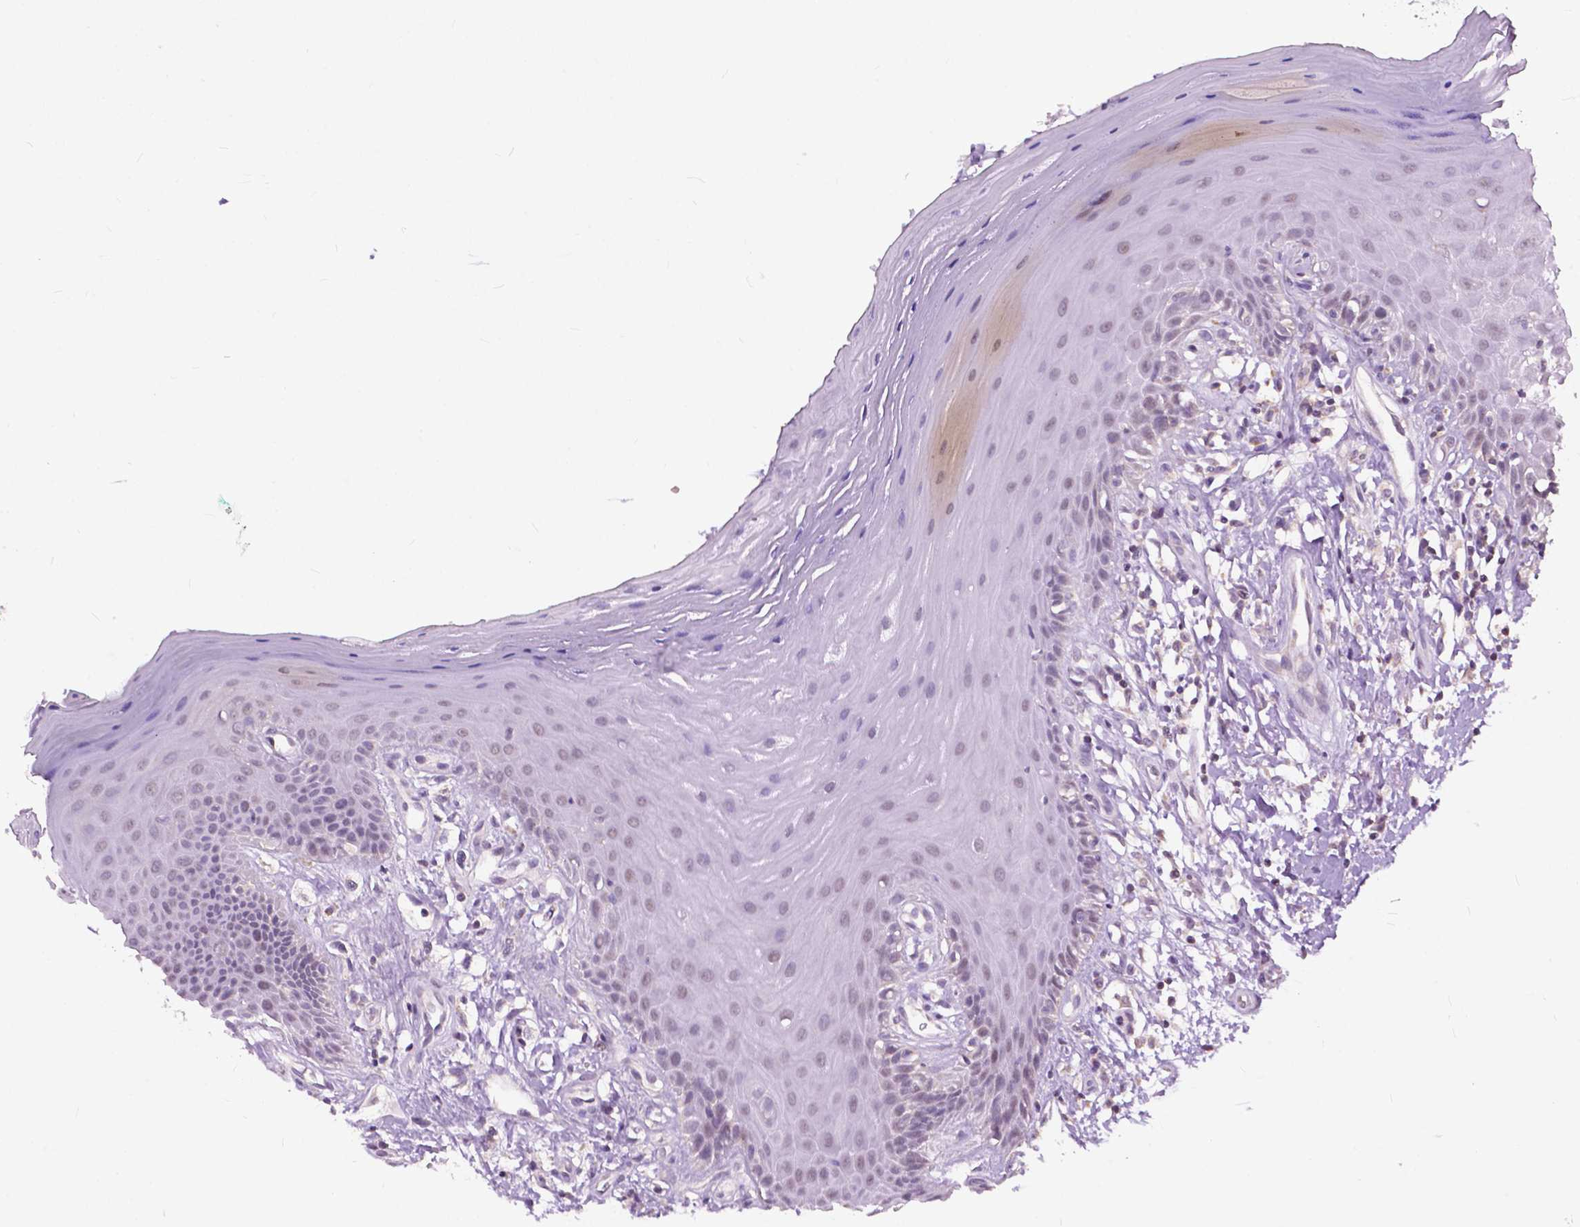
{"staining": {"intensity": "weak", "quantity": "<25%", "location": "cytoplasmic/membranous,nuclear"}, "tissue": "oral mucosa", "cell_type": "Squamous epithelial cells", "image_type": "normal", "snomed": [{"axis": "morphology", "description": "Normal tissue, NOS"}, {"axis": "morphology", "description": "Normal morphology"}, {"axis": "topography", "description": "Oral tissue"}], "caption": "This is a histopathology image of immunohistochemistry (IHC) staining of normal oral mucosa, which shows no positivity in squamous epithelial cells. (DAB (3,3'-diaminobenzidine) immunohistochemistry with hematoxylin counter stain).", "gene": "TTC9B", "patient": {"sex": "female", "age": 76}}